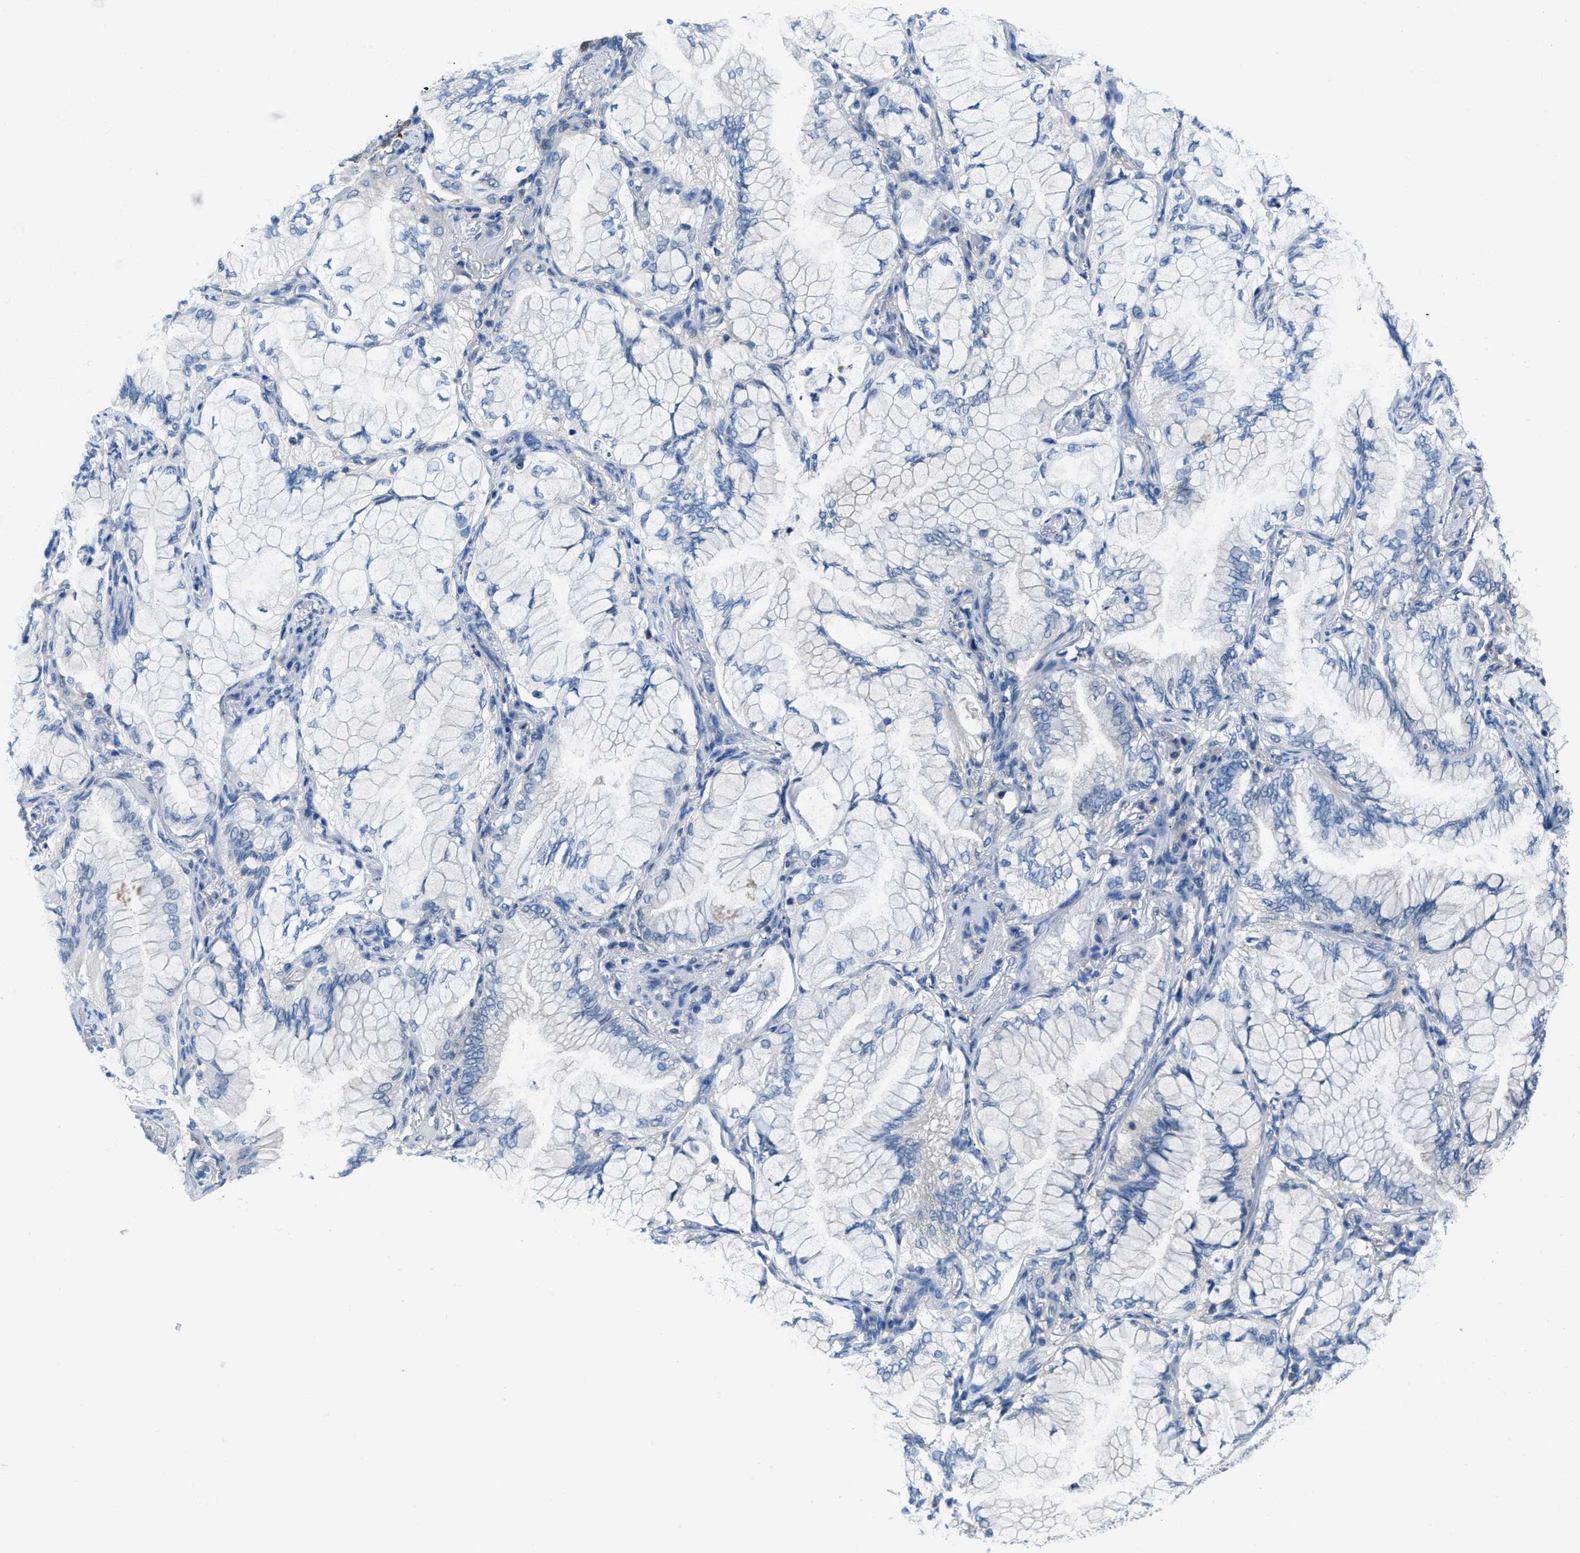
{"staining": {"intensity": "negative", "quantity": "none", "location": "none"}, "tissue": "lung cancer", "cell_type": "Tumor cells", "image_type": "cancer", "snomed": [{"axis": "morphology", "description": "Adenocarcinoma, NOS"}, {"axis": "topography", "description": "Lung"}], "caption": "Lung cancer stained for a protein using IHC demonstrates no staining tumor cells.", "gene": "NUDT5", "patient": {"sex": "female", "age": 70}}